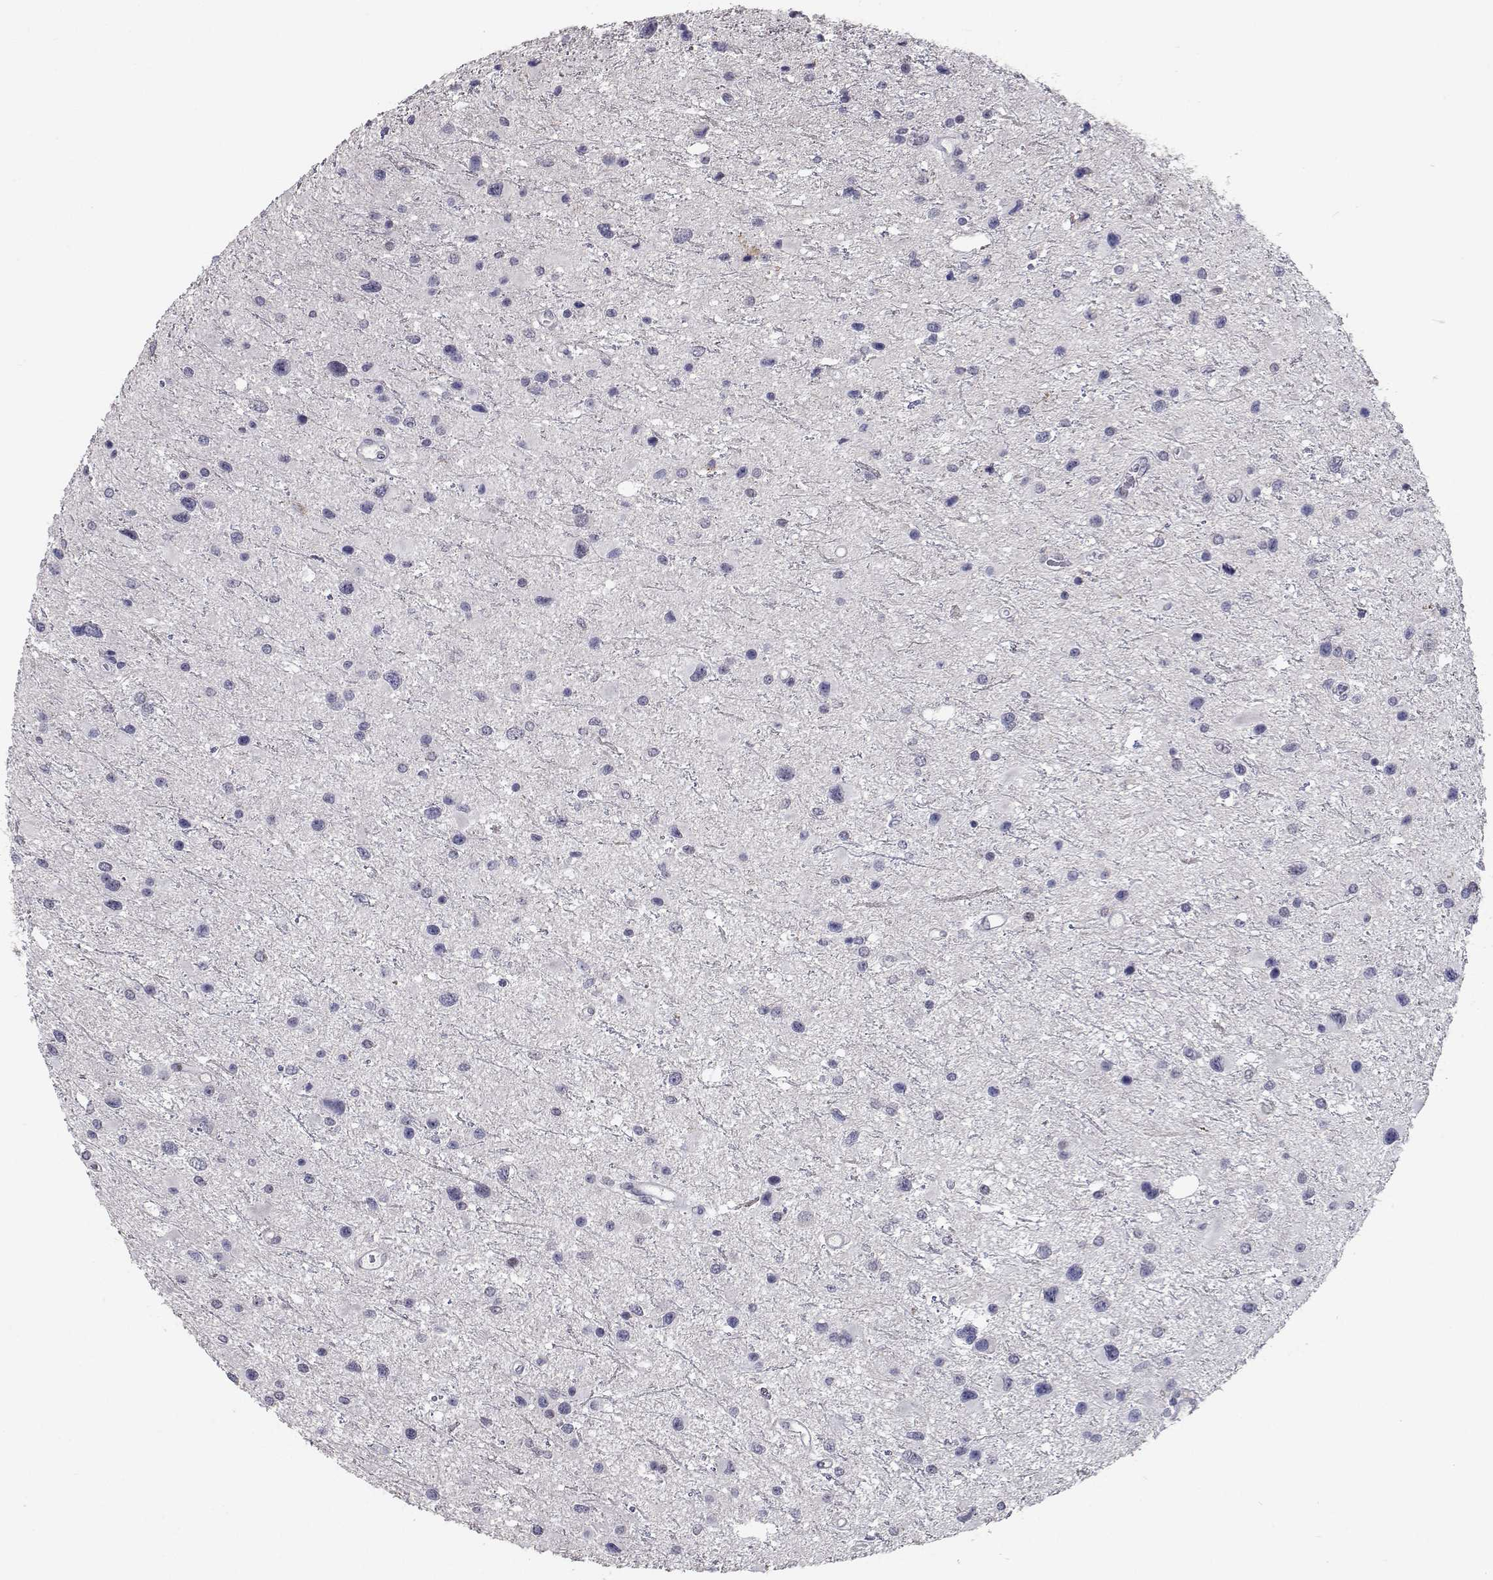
{"staining": {"intensity": "negative", "quantity": "none", "location": "none"}, "tissue": "glioma", "cell_type": "Tumor cells", "image_type": "cancer", "snomed": [{"axis": "morphology", "description": "Glioma, malignant, Low grade"}, {"axis": "topography", "description": "Brain"}], "caption": "This is a micrograph of immunohistochemistry (IHC) staining of malignant low-grade glioma, which shows no staining in tumor cells.", "gene": "RBPJL", "patient": {"sex": "female", "age": 32}}